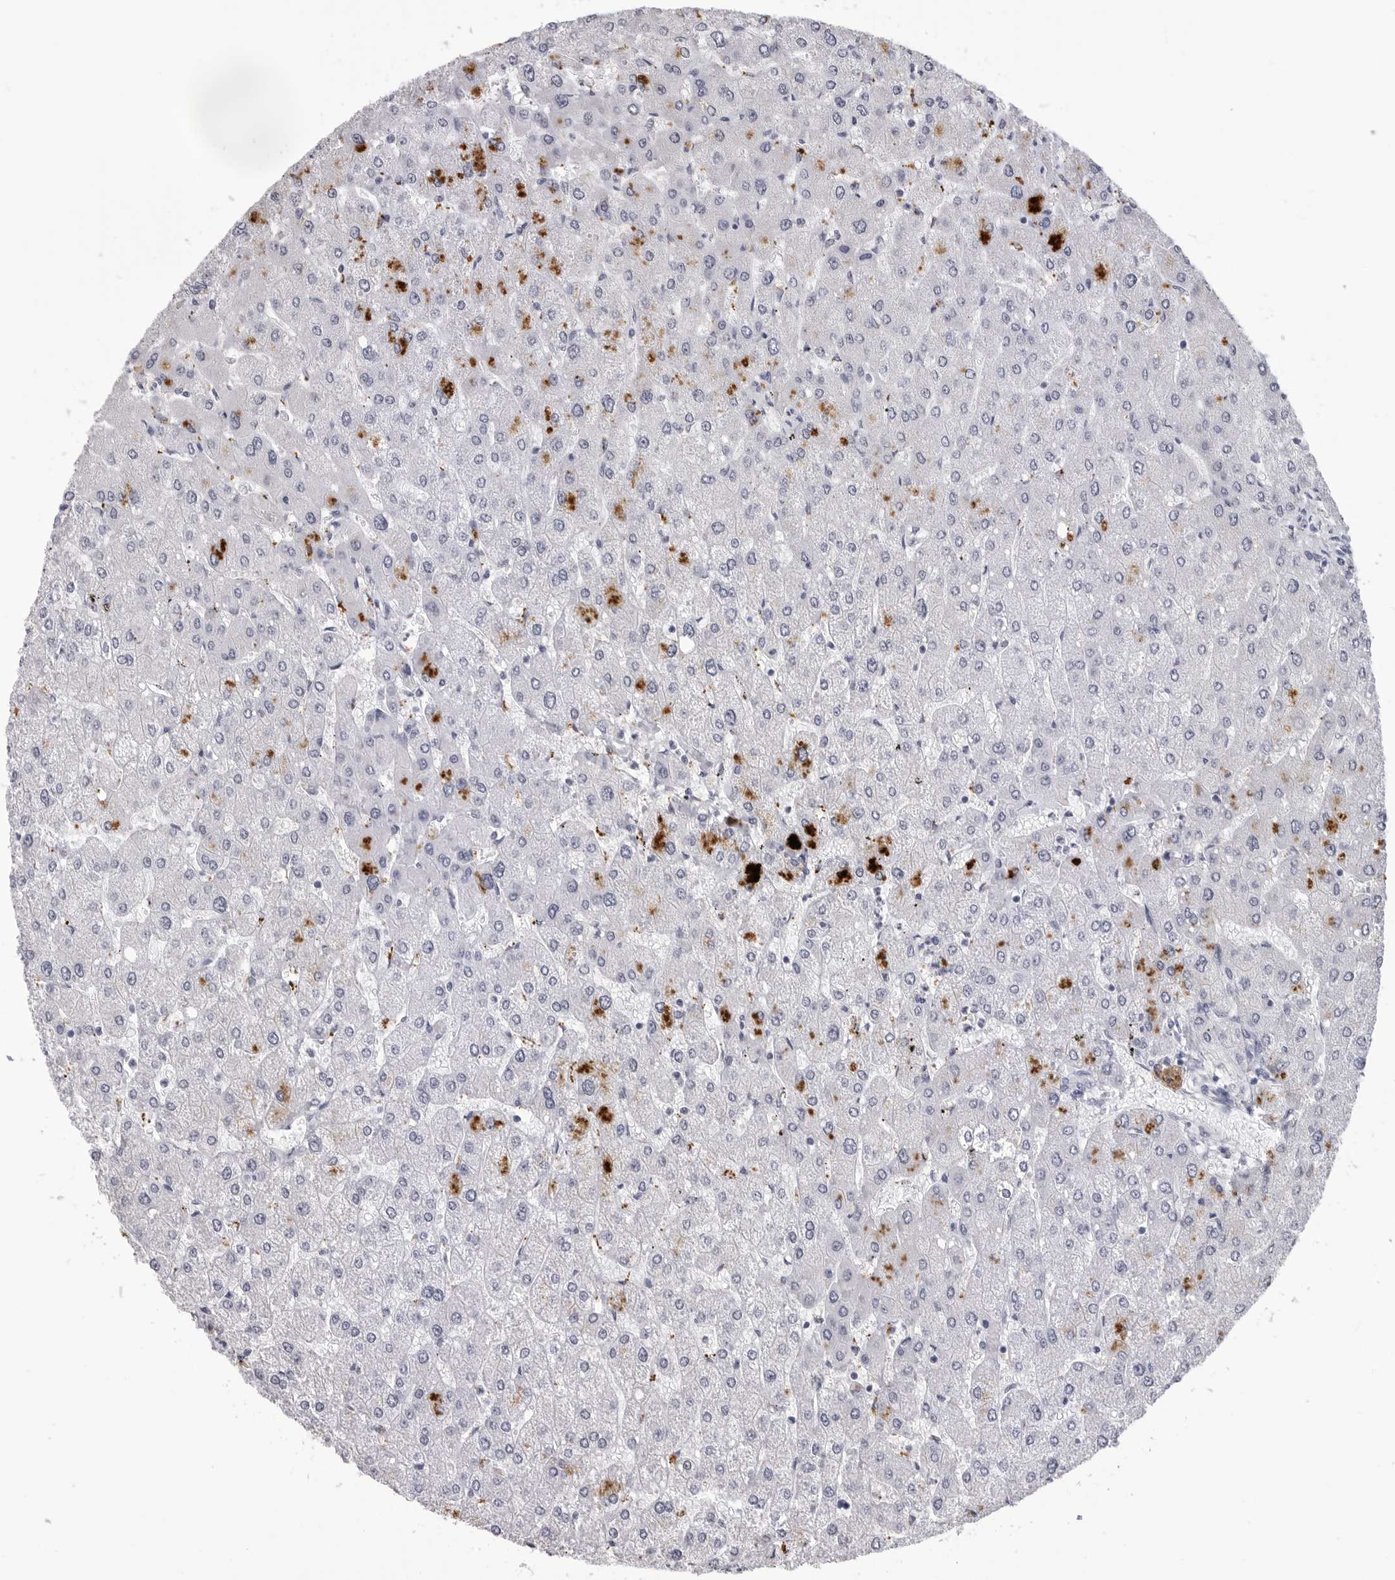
{"staining": {"intensity": "negative", "quantity": "none", "location": "none"}, "tissue": "liver", "cell_type": "Cholangiocytes", "image_type": "normal", "snomed": [{"axis": "morphology", "description": "Normal tissue, NOS"}, {"axis": "topography", "description": "Liver"}], "caption": "DAB immunohistochemical staining of normal liver shows no significant staining in cholangiocytes.", "gene": "LGALS4", "patient": {"sex": "male", "age": 55}}